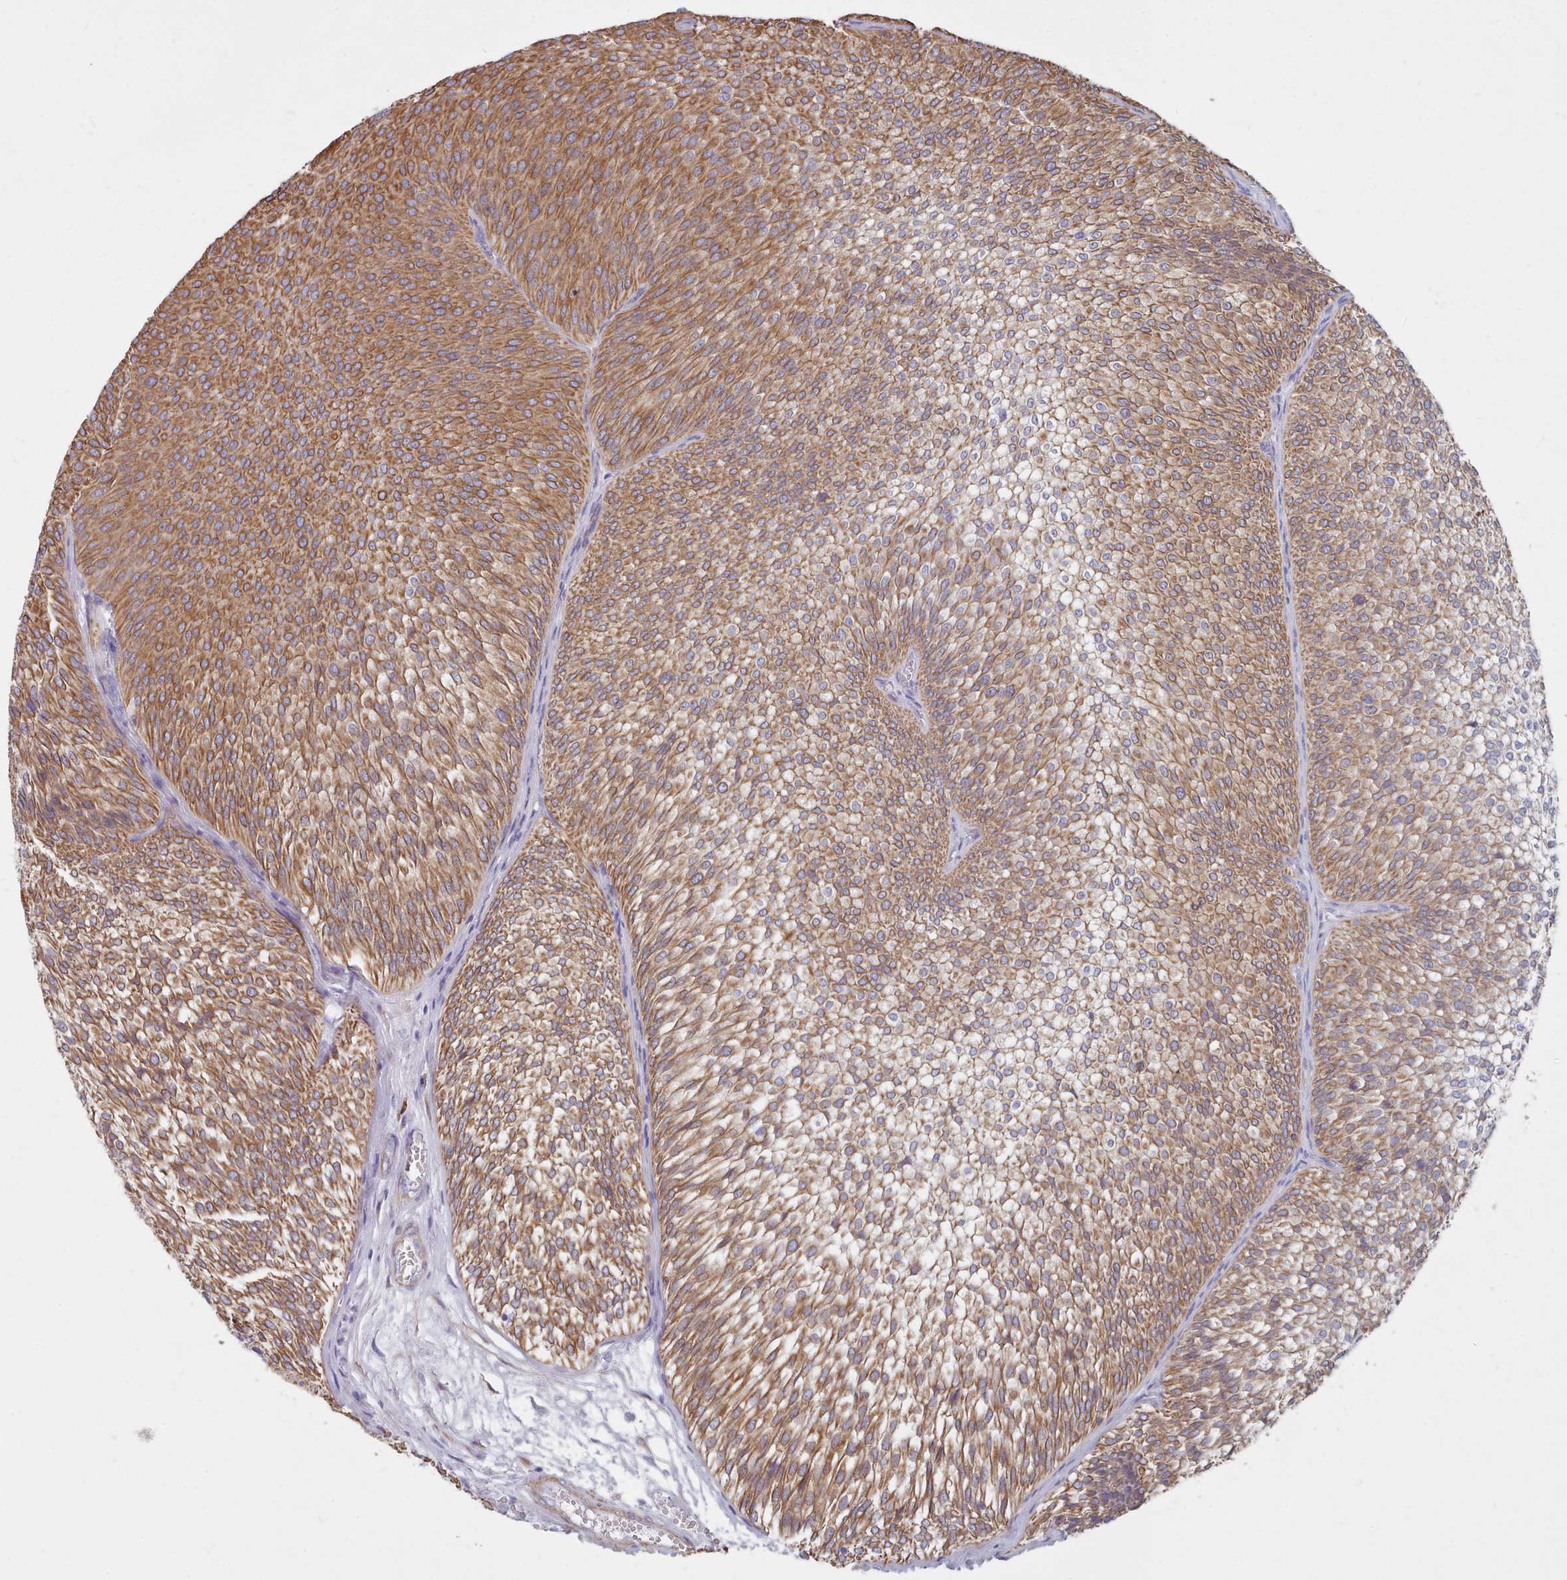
{"staining": {"intensity": "moderate", "quantity": ">75%", "location": "cytoplasmic/membranous"}, "tissue": "urothelial cancer", "cell_type": "Tumor cells", "image_type": "cancer", "snomed": [{"axis": "morphology", "description": "Urothelial carcinoma, Low grade"}, {"axis": "topography", "description": "Urinary bladder"}], "caption": "Immunohistochemistry (DAB (3,3'-diaminobenzidine)) staining of human urothelial carcinoma (low-grade) demonstrates moderate cytoplasmic/membranous protein staining in approximately >75% of tumor cells.", "gene": "FPGS", "patient": {"sex": "male", "age": 91}}